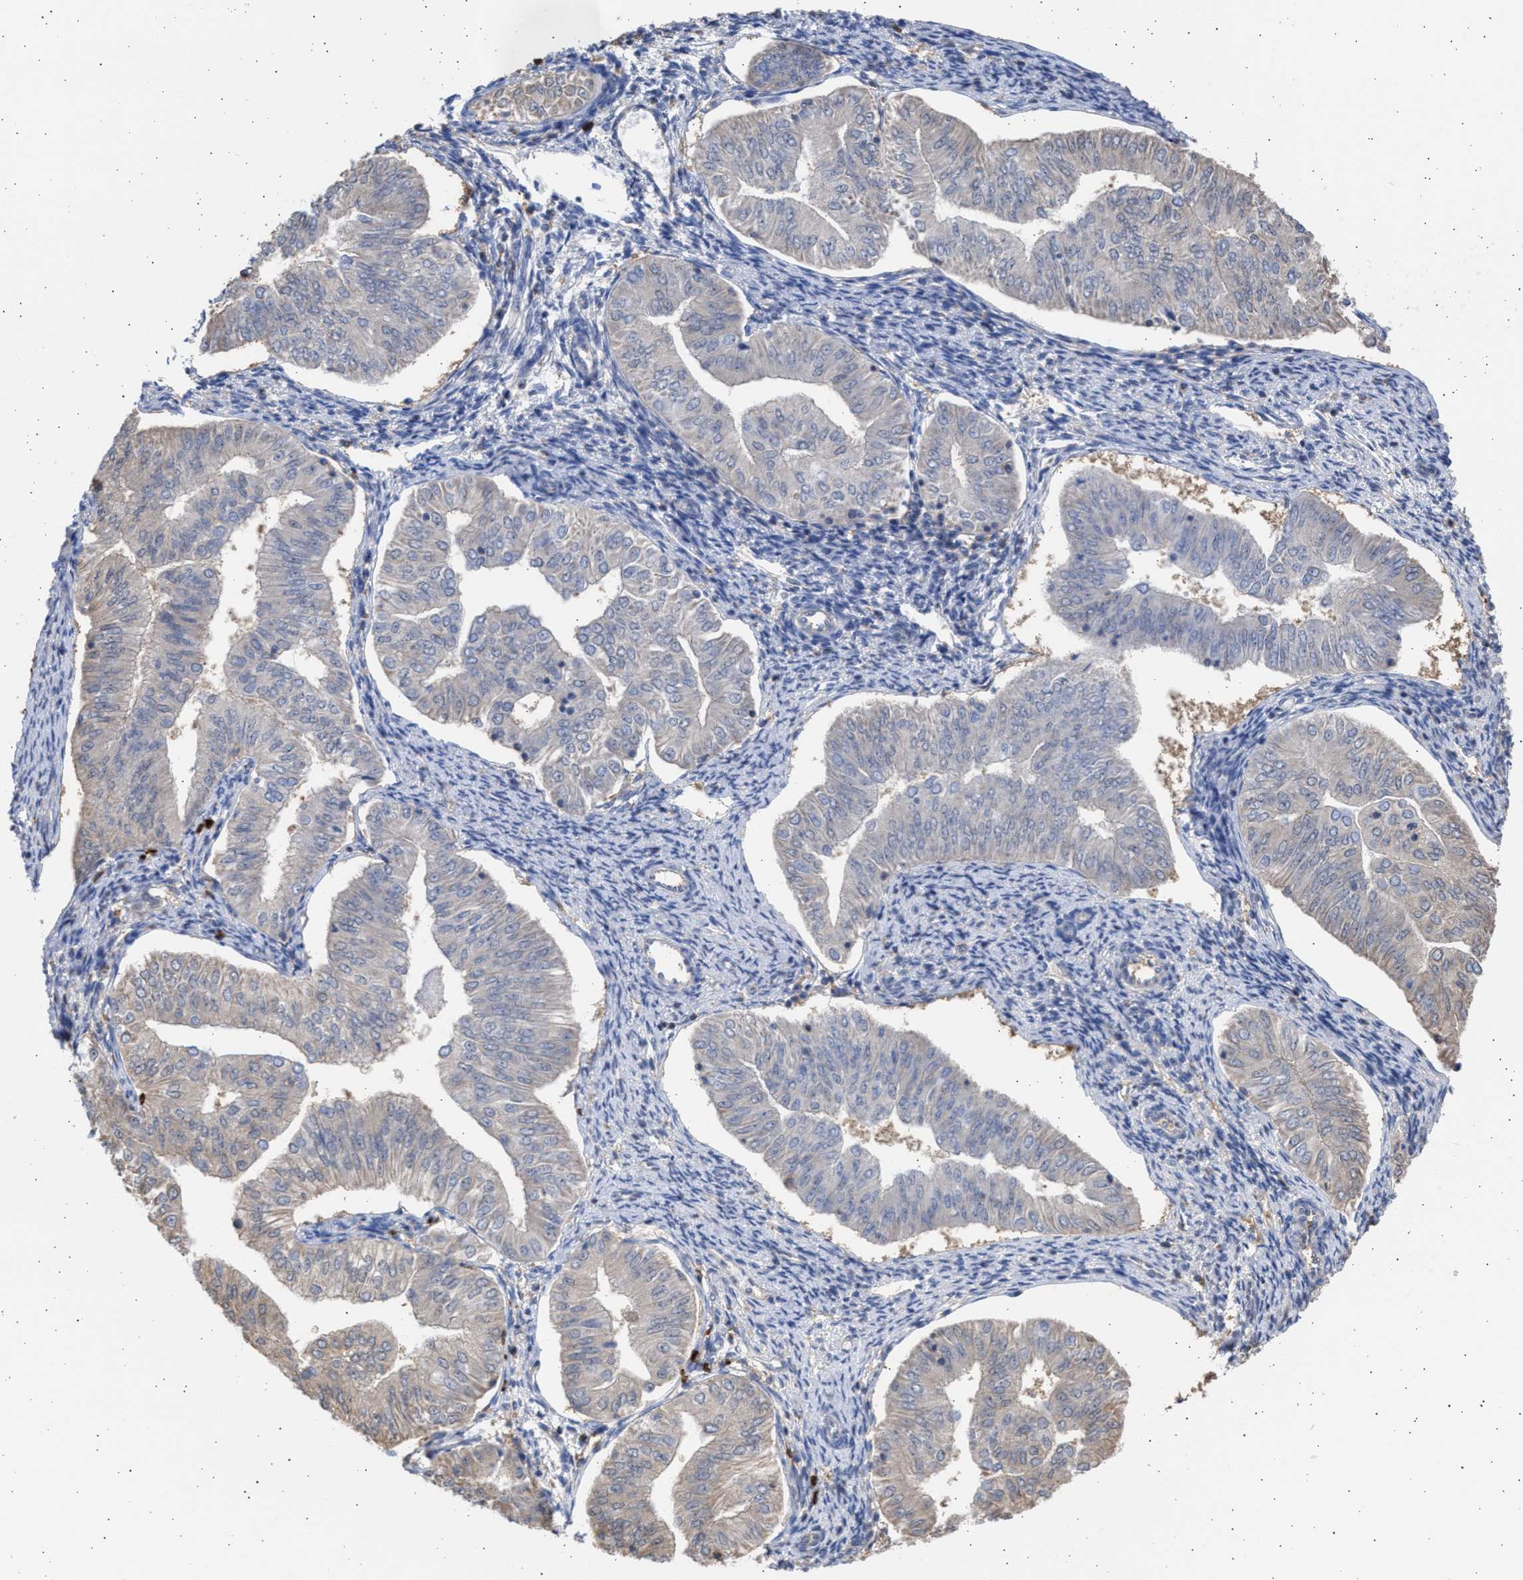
{"staining": {"intensity": "negative", "quantity": "none", "location": "none"}, "tissue": "endometrial cancer", "cell_type": "Tumor cells", "image_type": "cancer", "snomed": [{"axis": "morphology", "description": "Normal tissue, NOS"}, {"axis": "morphology", "description": "Adenocarcinoma, NOS"}, {"axis": "topography", "description": "Endometrium"}], "caption": "Immunohistochemistry (IHC) of endometrial cancer (adenocarcinoma) reveals no positivity in tumor cells.", "gene": "ALDOC", "patient": {"sex": "female", "age": 53}}